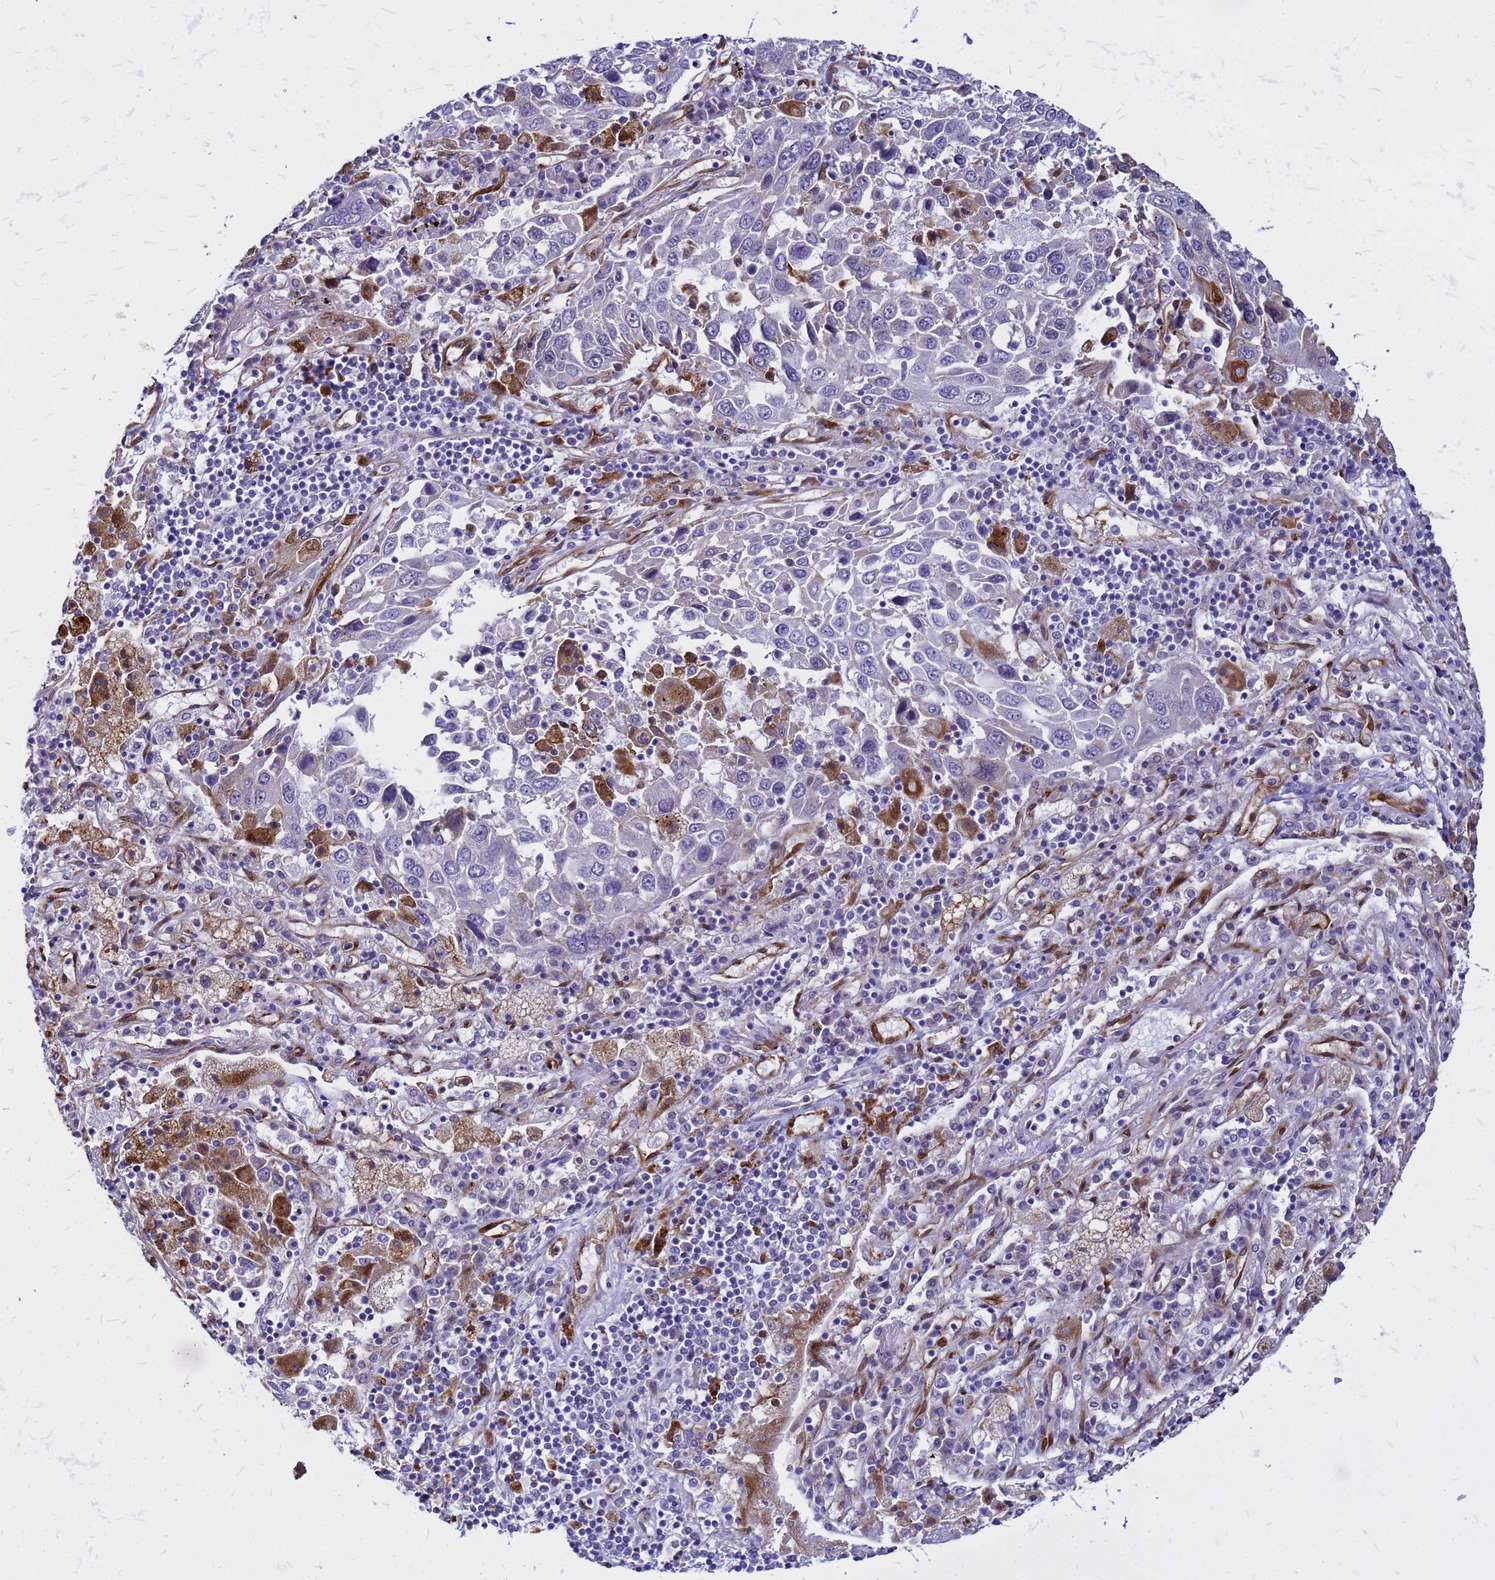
{"staining": {"intensity": "negative", "quantity": "none", "location": "none"}, "tissue": "lung cancer", "cell_type": "Tumor cells", "image_type": "cancer", "snomed": [{"axis": "morphology", "description": "Squamous cell carcinoma, NOS"}, {"axis": "topography", "description": "Lung"}], "caption": "Tumor cells are negative for brown protein staining in squamous cell carcinoma (lung). (Brightfield microscopy of DAB (3,3'-diaminobenzidine) immunohistochemistry (IHC) at high magnification).", "gene": "NOSTRIN", "patient": {"sex": "male", "age": 65}}